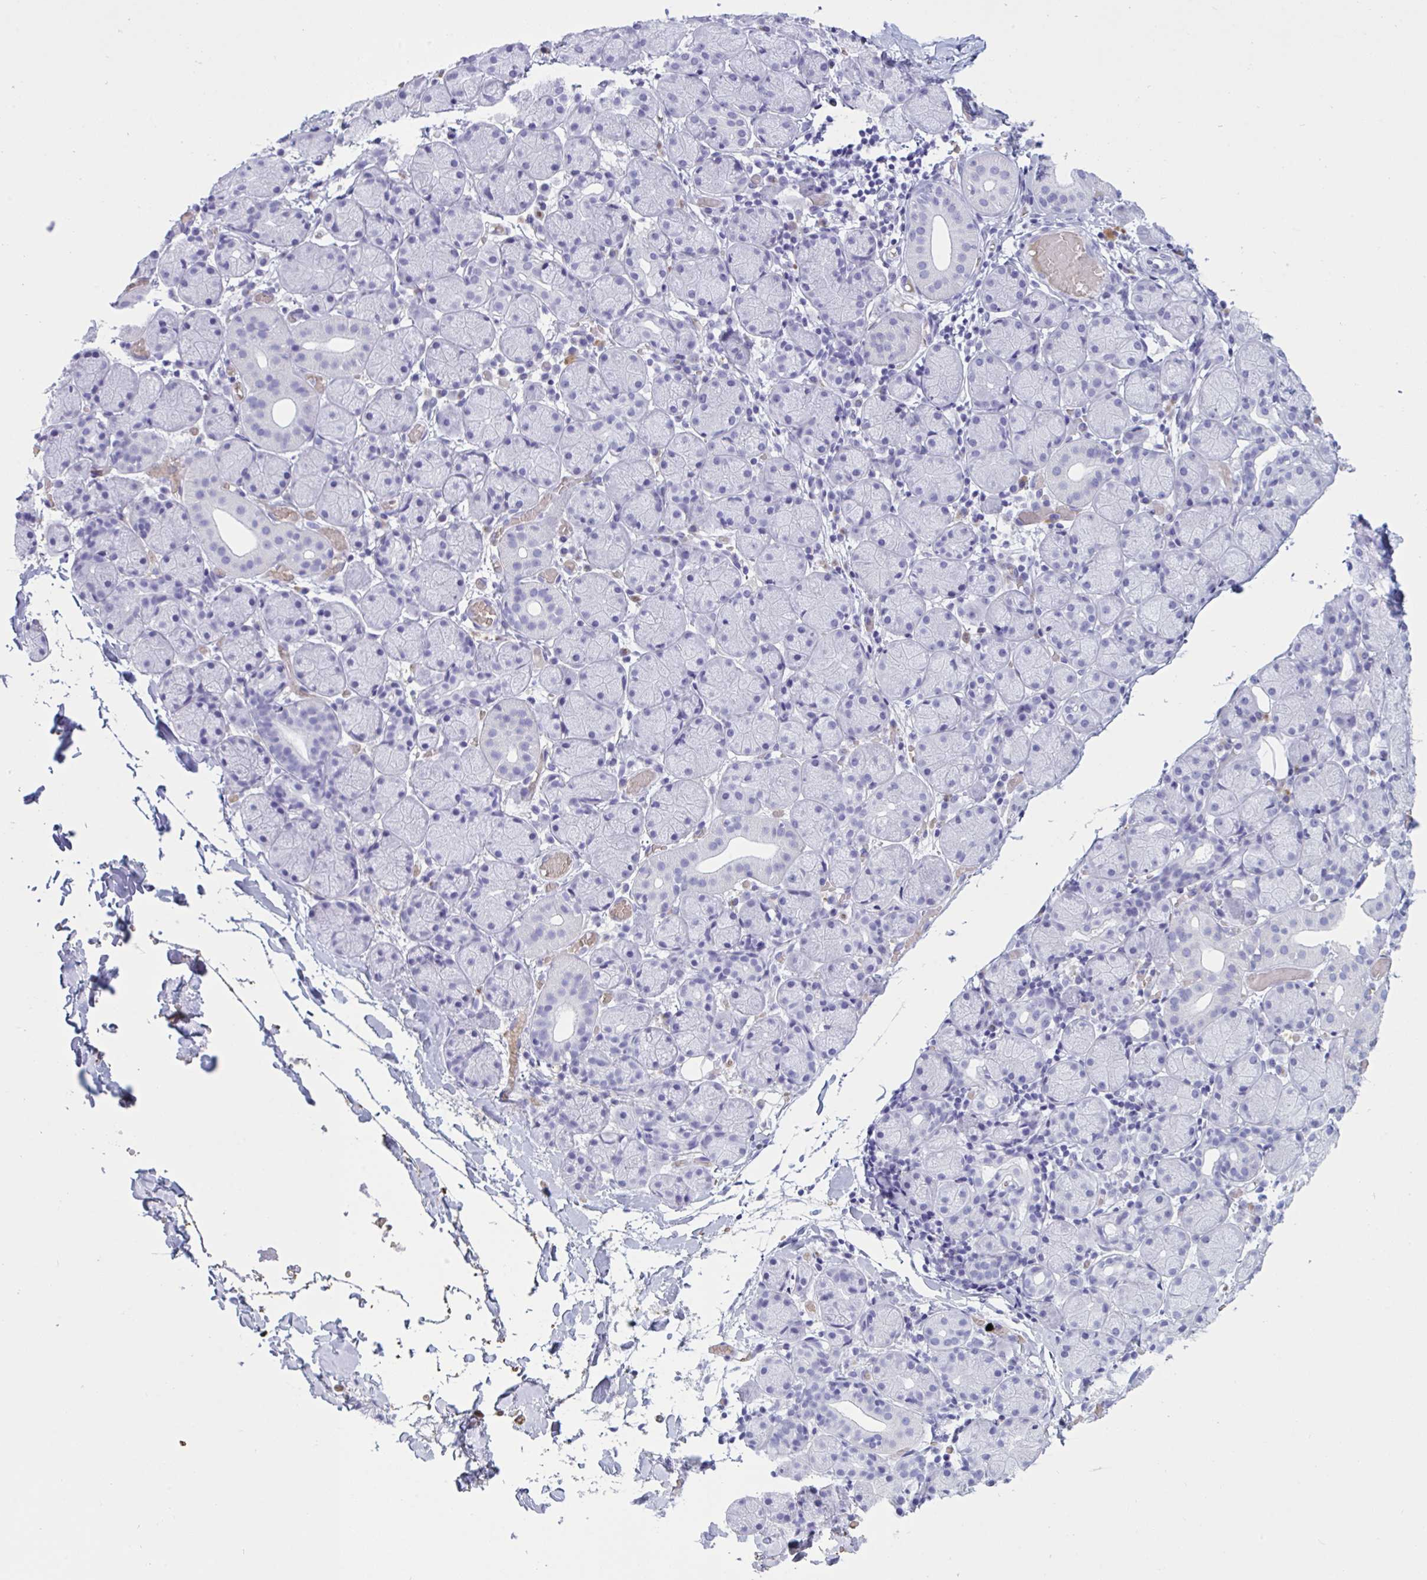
{"staining": {"intensity": "negative", "quantity": "none", "location": "none"}, "tissue": "salivary gland", "cell_type": "Glandular cells", "image_type": "normal", "snomed": [{"axis": "morphology", "description": "Normal tissue, NOS"}, {"axis": "topography", "description": "Salivary gland"}], "caption": "Salivary gland stained for a protein using immunohistochemistry reveals no expression glandular cells.", "gene": "SLC2A1", "patient": {"sex": "female", "age": 24}}